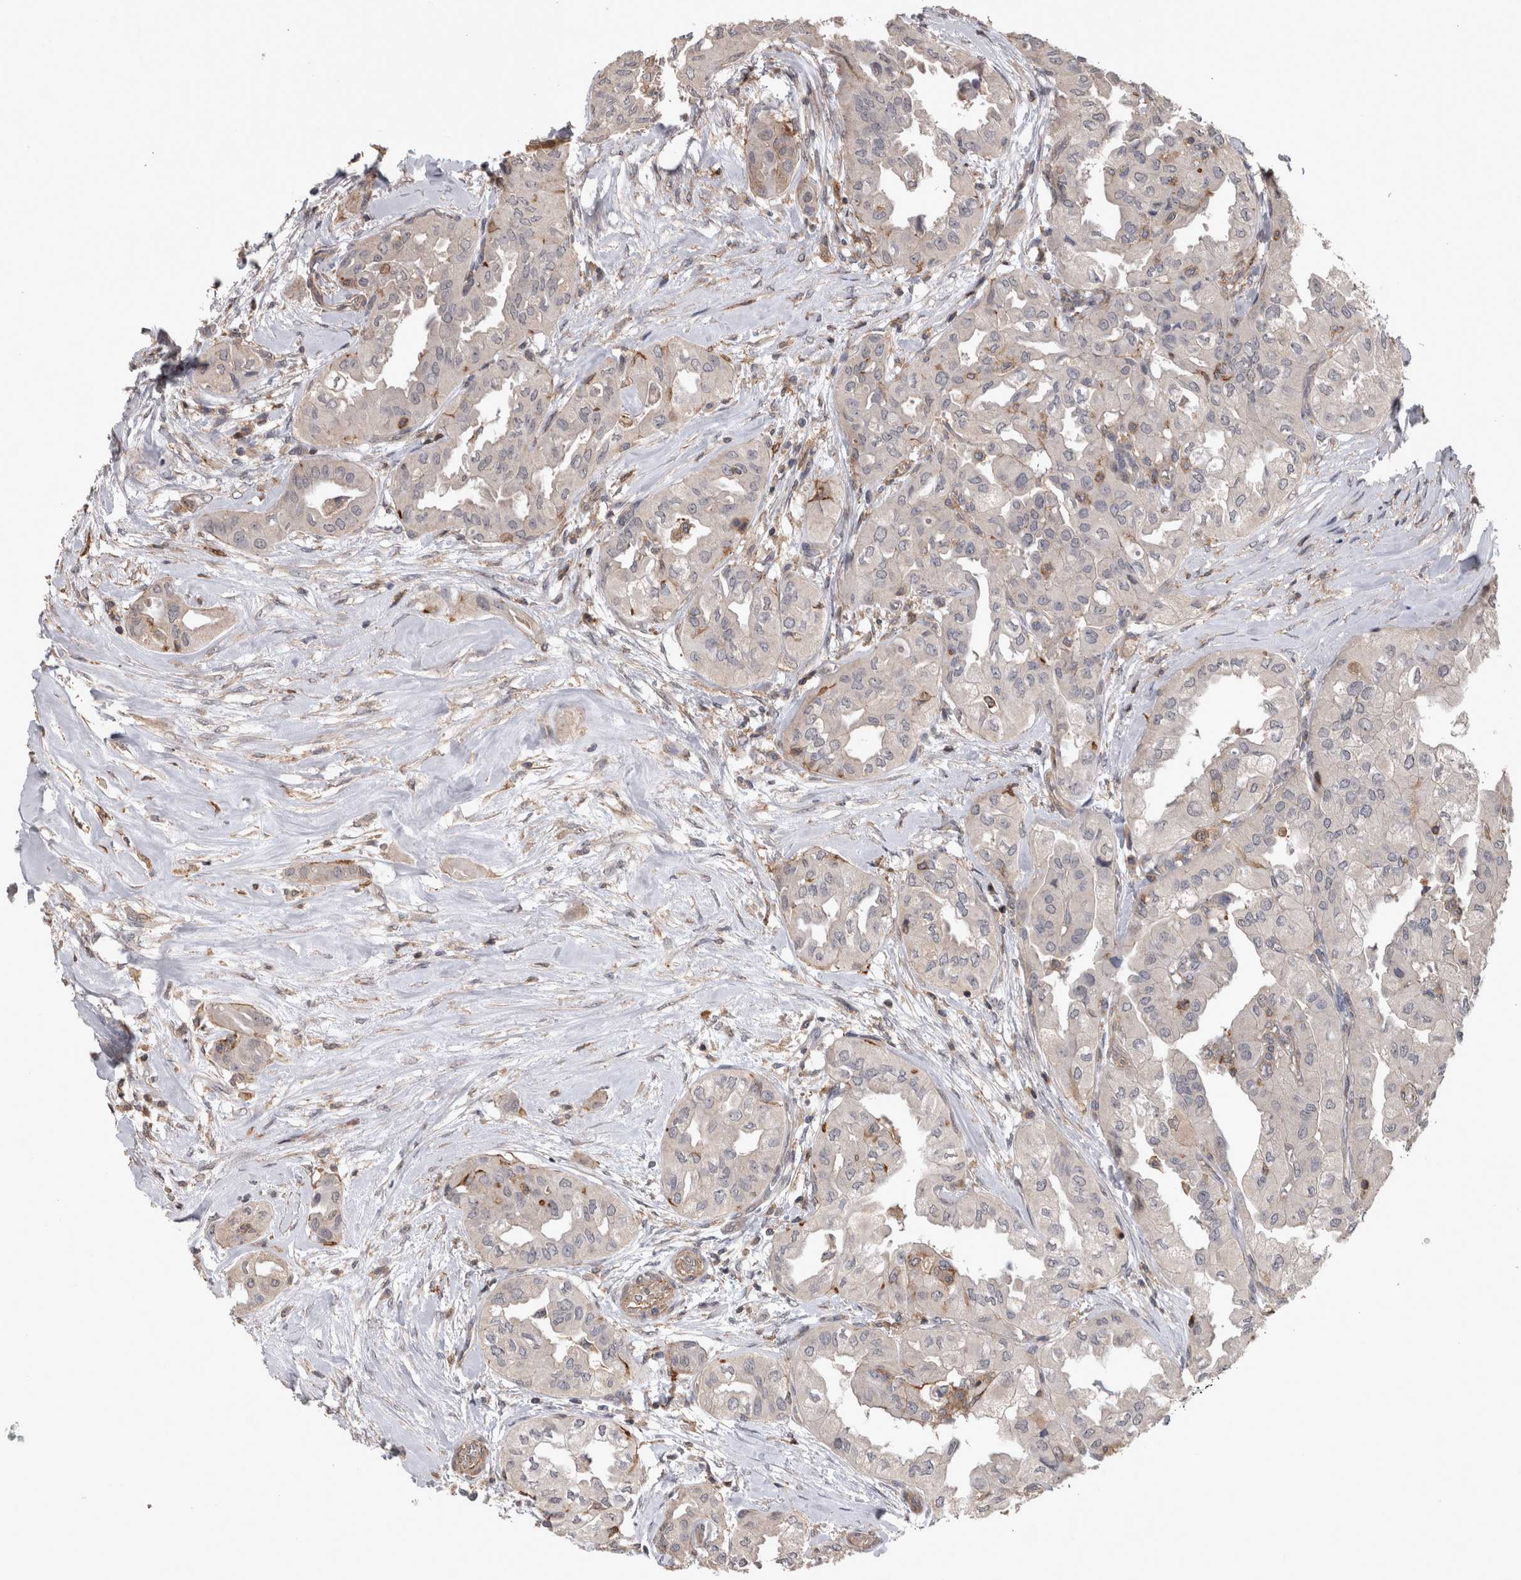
{"staining": {"intensity": "negative", "quantity": "none", "location": "none"}, "tissue": "thyroid cancer", "cell_type": "Tumor cells", "image_type": "cancer", "snomed": [{"axis": "morphology", "description": "Papillary adenocarcinoma, NOS"}, {"axis": "topography", "description": "Thyroid gland"}], "caption": "Immunohistochemistry photomicrograph of thyroid cancer stained for a protein (brown), which shows no expression in tumor cells.", "gene": "SPATA48", "patient": {"sex": "female", "age": 59}}